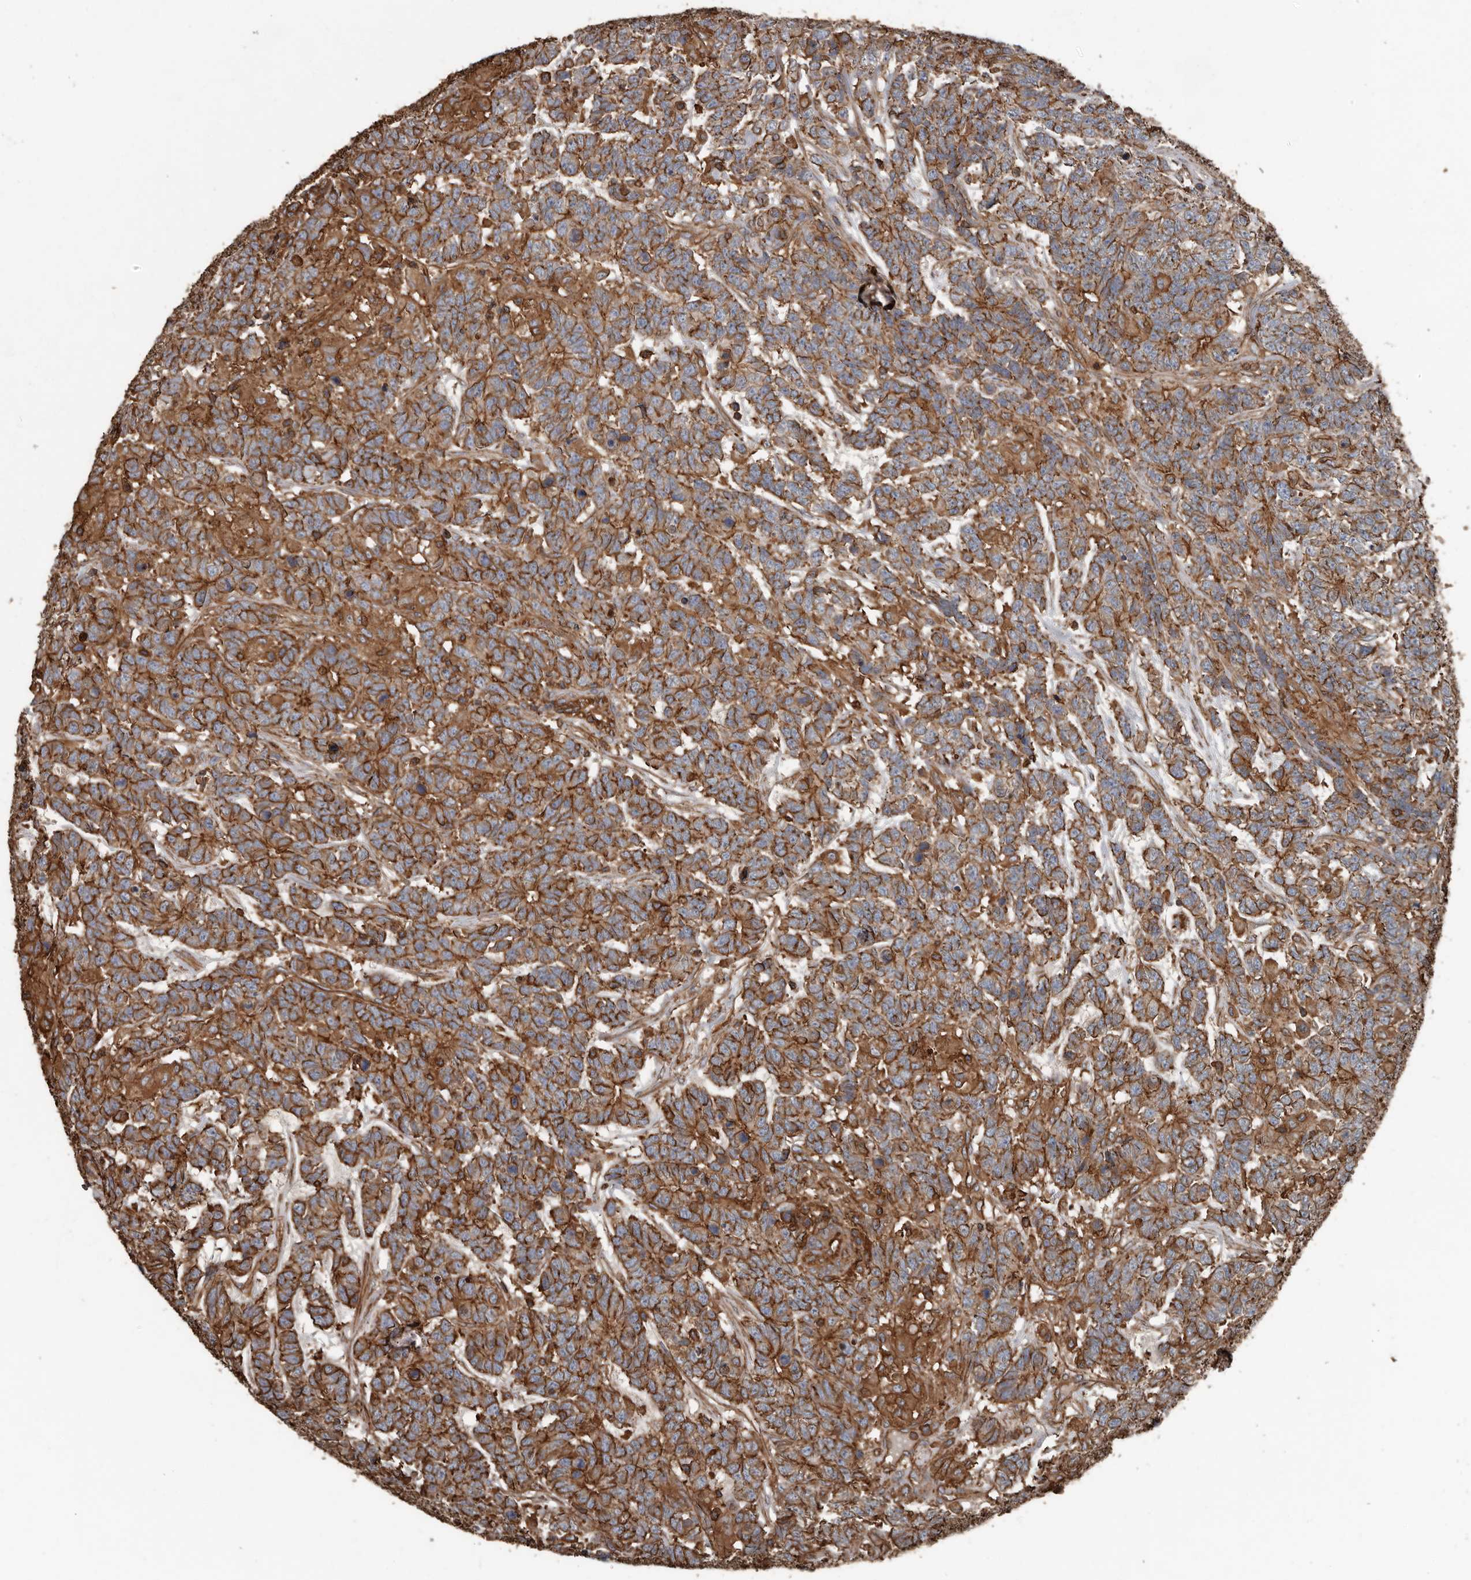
{"staining": {"intensity": "strong", "quantity": ">75%", "location": "cytoplasmic/membranous"}, "tissue": "testis cancer", "cell_type": "Tumor cells", "image_type": "cancer", "snomed": [{"axis": "morphology", "description": "Carcinoma, Embryonal, NOS"}, {"axis": "topography", "description": "Testis"}], "caption": "The histopathology image exhibits immunohistochemical staining of embryonal carcinoma (testis). There is strong cytoplasmic/membranous staining is present in about >75% of tumor cells.", "gene": "DENND6B", "patient": {"sex": "male", "age": 26}}